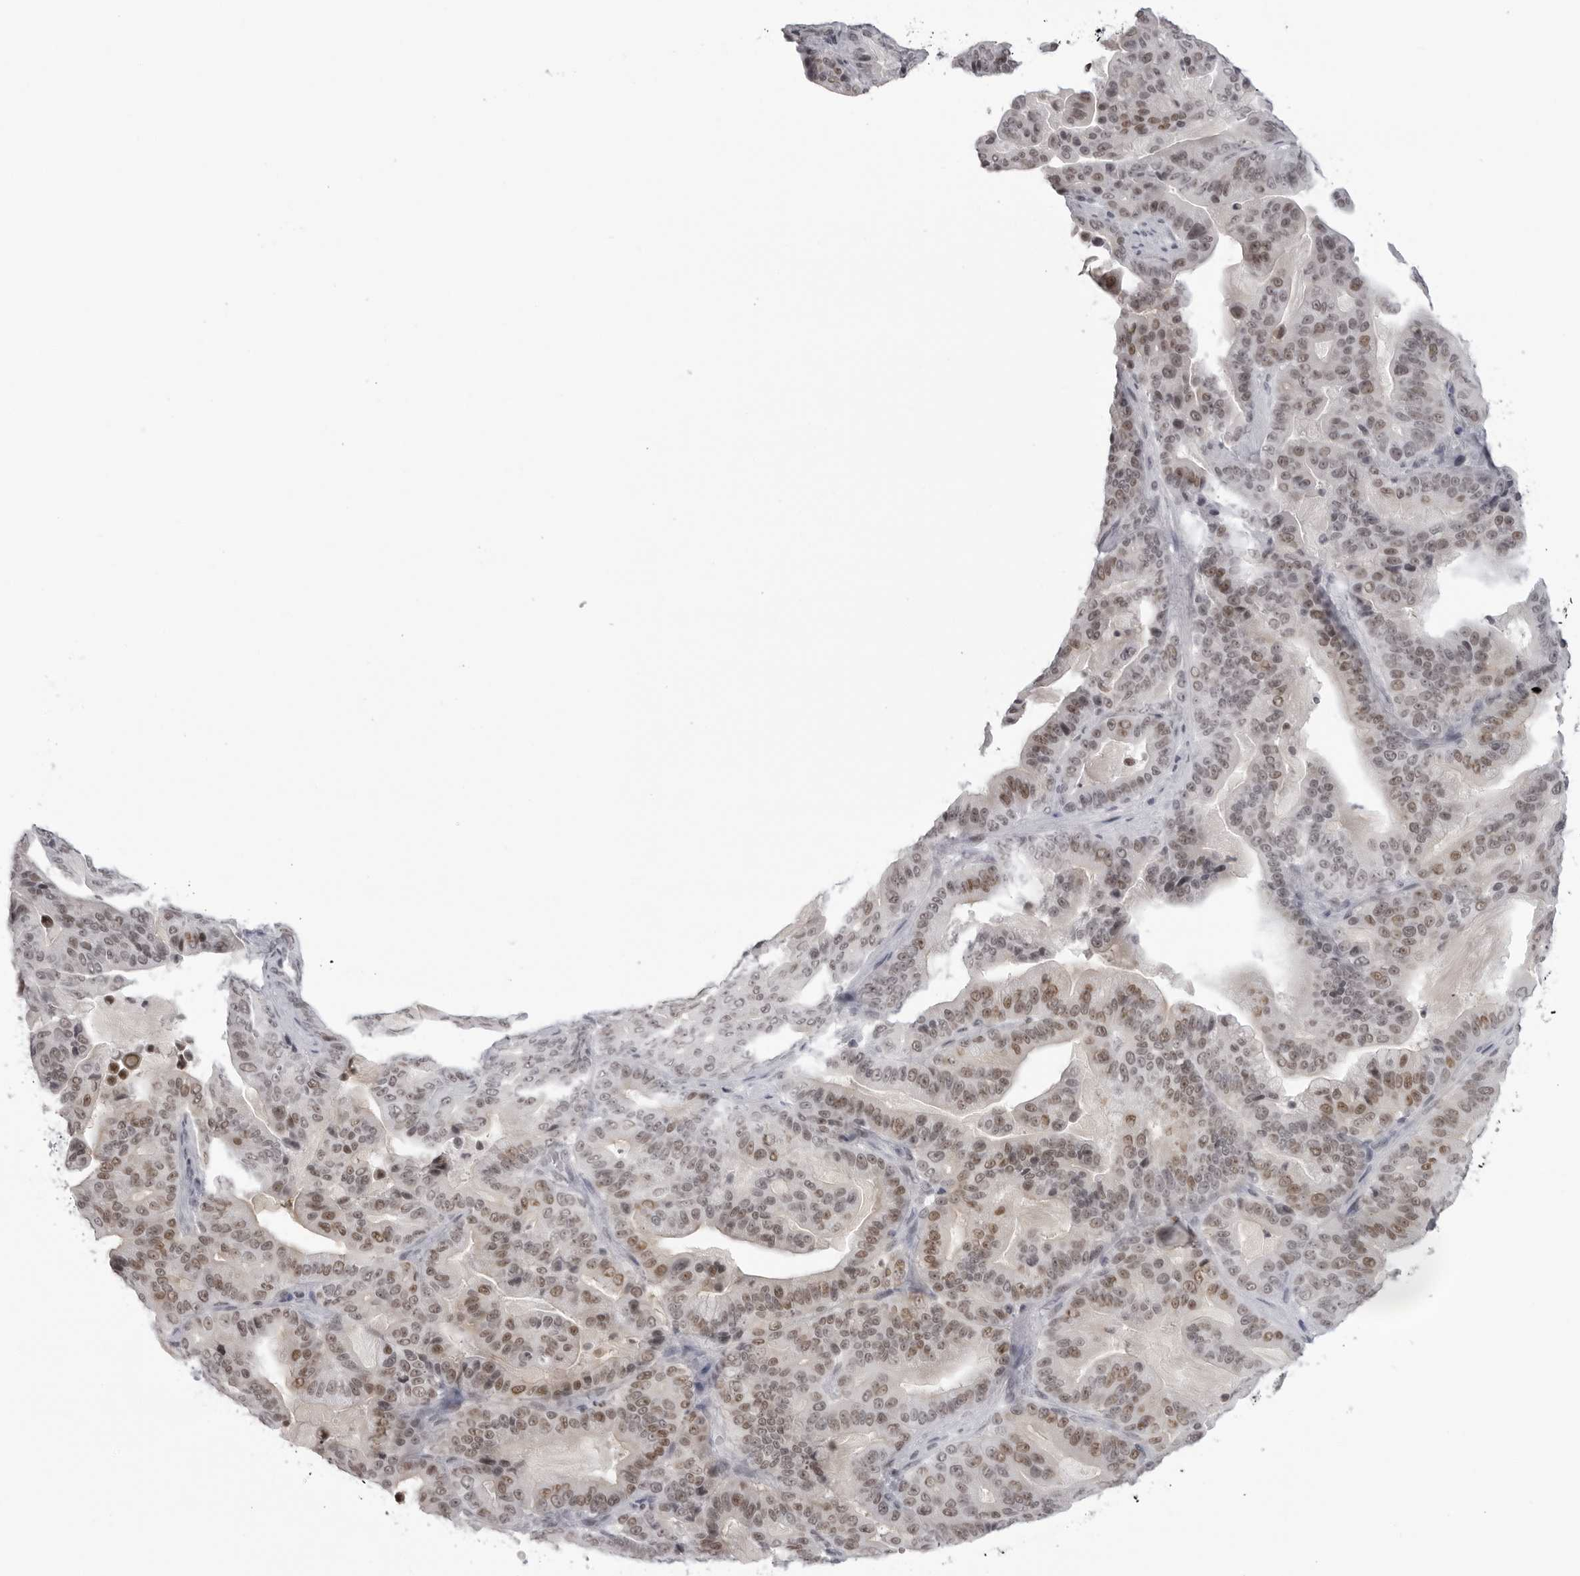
{"staining": {"intensity": "weak", "quantity": ">75%", "location": "nuclear"}, "tissue": "pancreatic cancer", "cell_type": "Tumor cells", "image_type": "cancer", "snomed": [{"axis": "morphology", "description": "Adenocarcinoma, NOS"}, {"axis": "topography", "description": "Pancreas"}], "caption": "An image of pancreatic adenocarcinoma stained for a protein exhibits weak nuclear brown staining in tumor cells. The protein is shown in brown color, while the nuclei are stained blue.", "gene": "ESPN", "patient": {"sex": "male", "age": 63}}